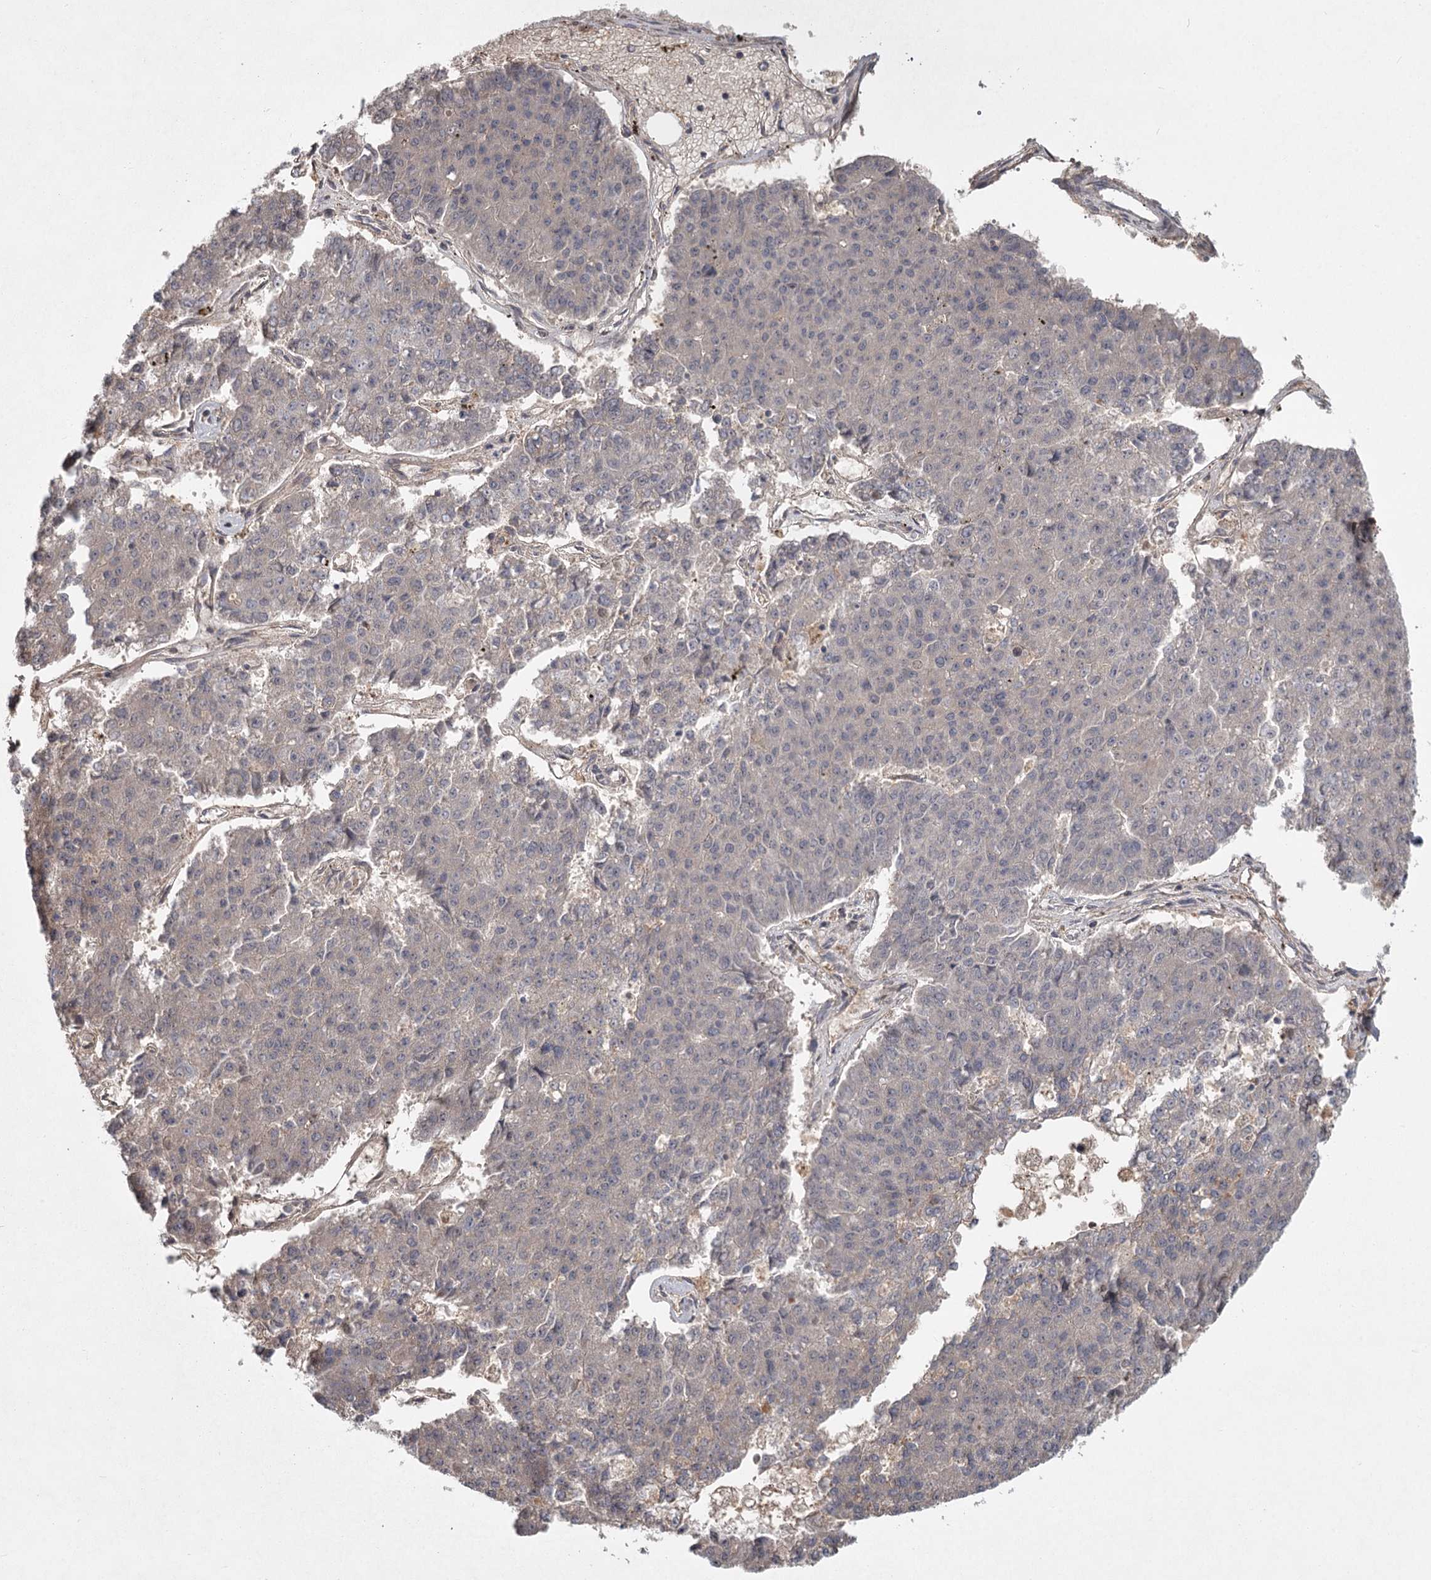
{"staining": {"intensity": "weak", "quantity": "<25%", "location": "cytoplasmic/membranous"}, "tissue": "pancreatic cancer", "cell_type": "Tumor cells", "image_type": "cancer", "snomed": [{"axis": "morphology", "description": "Adenocarcinoma, NOS"}, {"axis": "topography", "description": "Pancreas"}], "caption": "High power microscopy micrograph of an IHC histopathology image of adenocarcinoma (pancreatic), revealing no significant expression in tumor cells.", "gene": "DHRS9", "patient": {"sex": "male", "age": 50}}